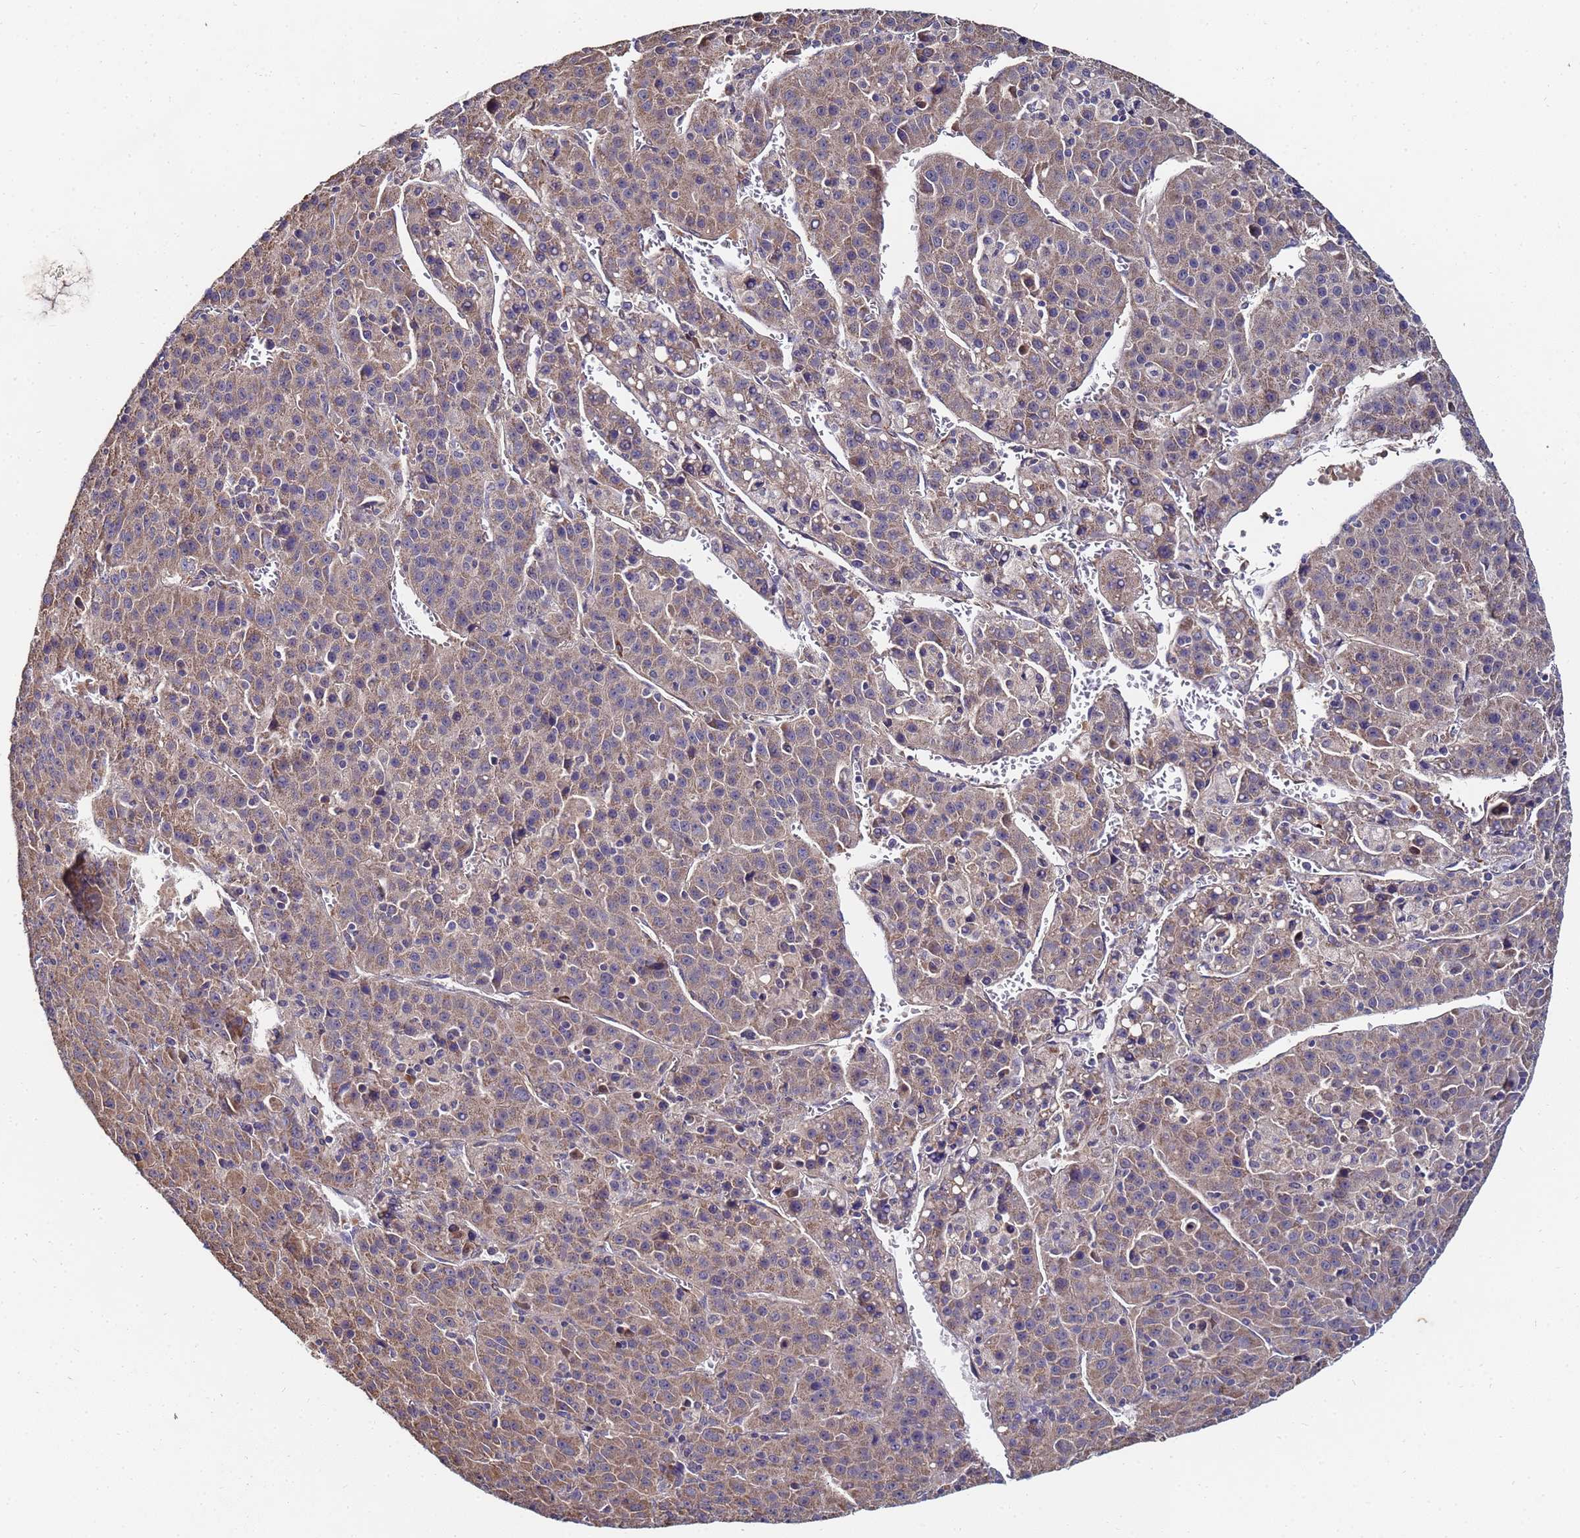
{"staining": {"intensity": "weak", "quantity": ">75%", "location": "cytoplasmic/membranous"}, "tissue": "liver cancer", "cell_type": "Tumor cells", "image_type": "cancer", "snomed": [{"axis": "morphology", "description": "Carcinoma, Hepatocellular, NOS"}, {"axis": "topography", "description": "Liver"}], "caption": "The photomicrograph demonstrates staining of liver hepatocellular carcinoma, revealing weak cytoplasmic/membranous protein expression (brown color) within tumor cells.", "gene": "C5orf34", "patient": {"sex": "female", "age": 53}}